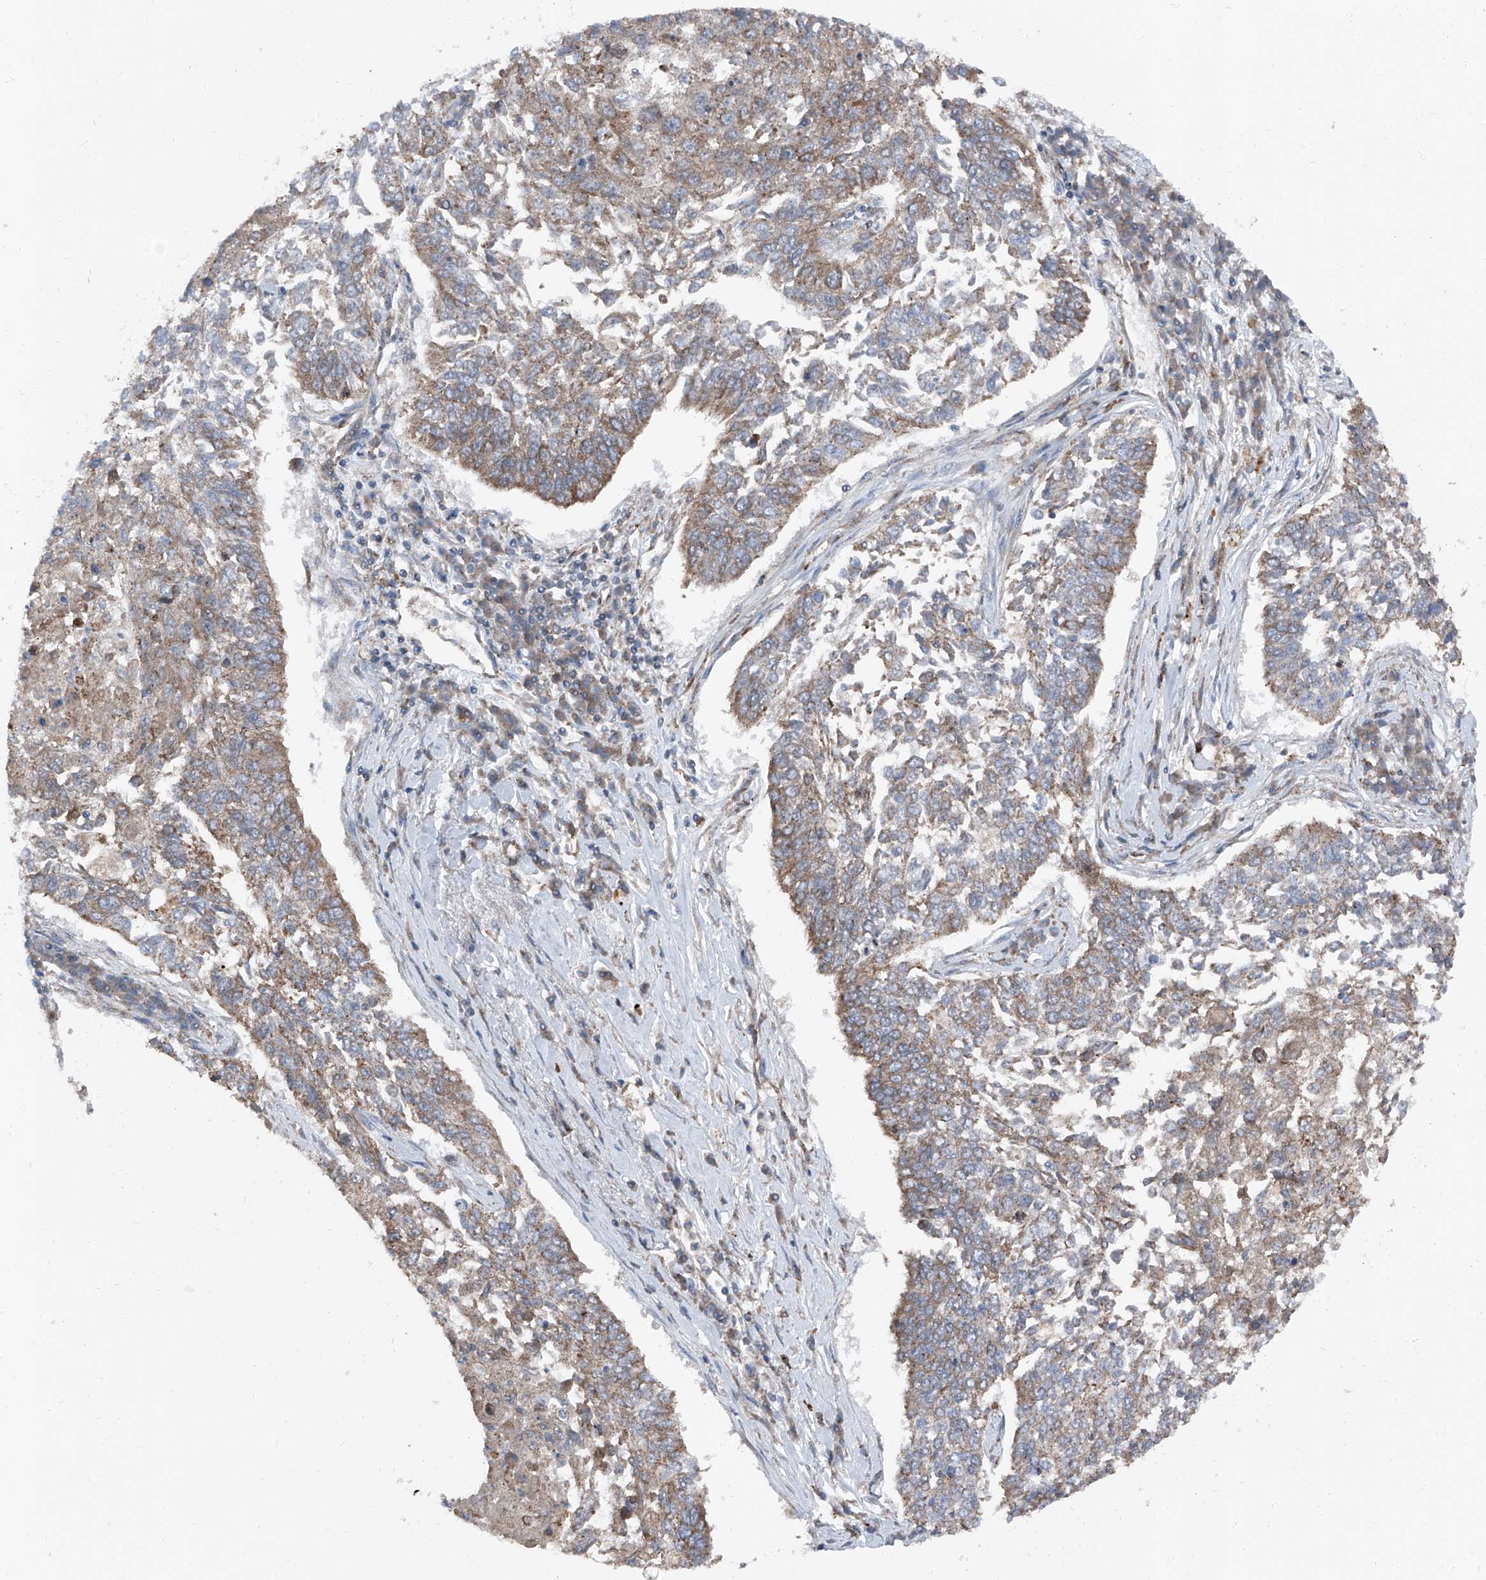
{"staining": {"intensity": "weak", "quantity": ">75%", "location": "cytoplasmic/membranous"}, "tissue": "lung cancer", "cell_type": "Tumor cells", "image_type": "cancer", "snomed": [{"axis": "morphology", "description": "Normal tissue, NOS"}, {"axis": "morphology", "description": "Squamous cell carcinoma, NOS"}, {"axis": "topography", "description": "Cartilage tissue"}, {"axis": "topography", "description": "Bronchus"}, {"axis": "topography", "description": "Lung"}], "caption": "Squamous cell carcinoma (lung) stained for a protein (brown) demonstrates weak cytoplasmic/membranous positive expression in approximately >75% of tumor cells.", "gene": "LIMK1", "patient": {"sex": "female", "age": 49}}